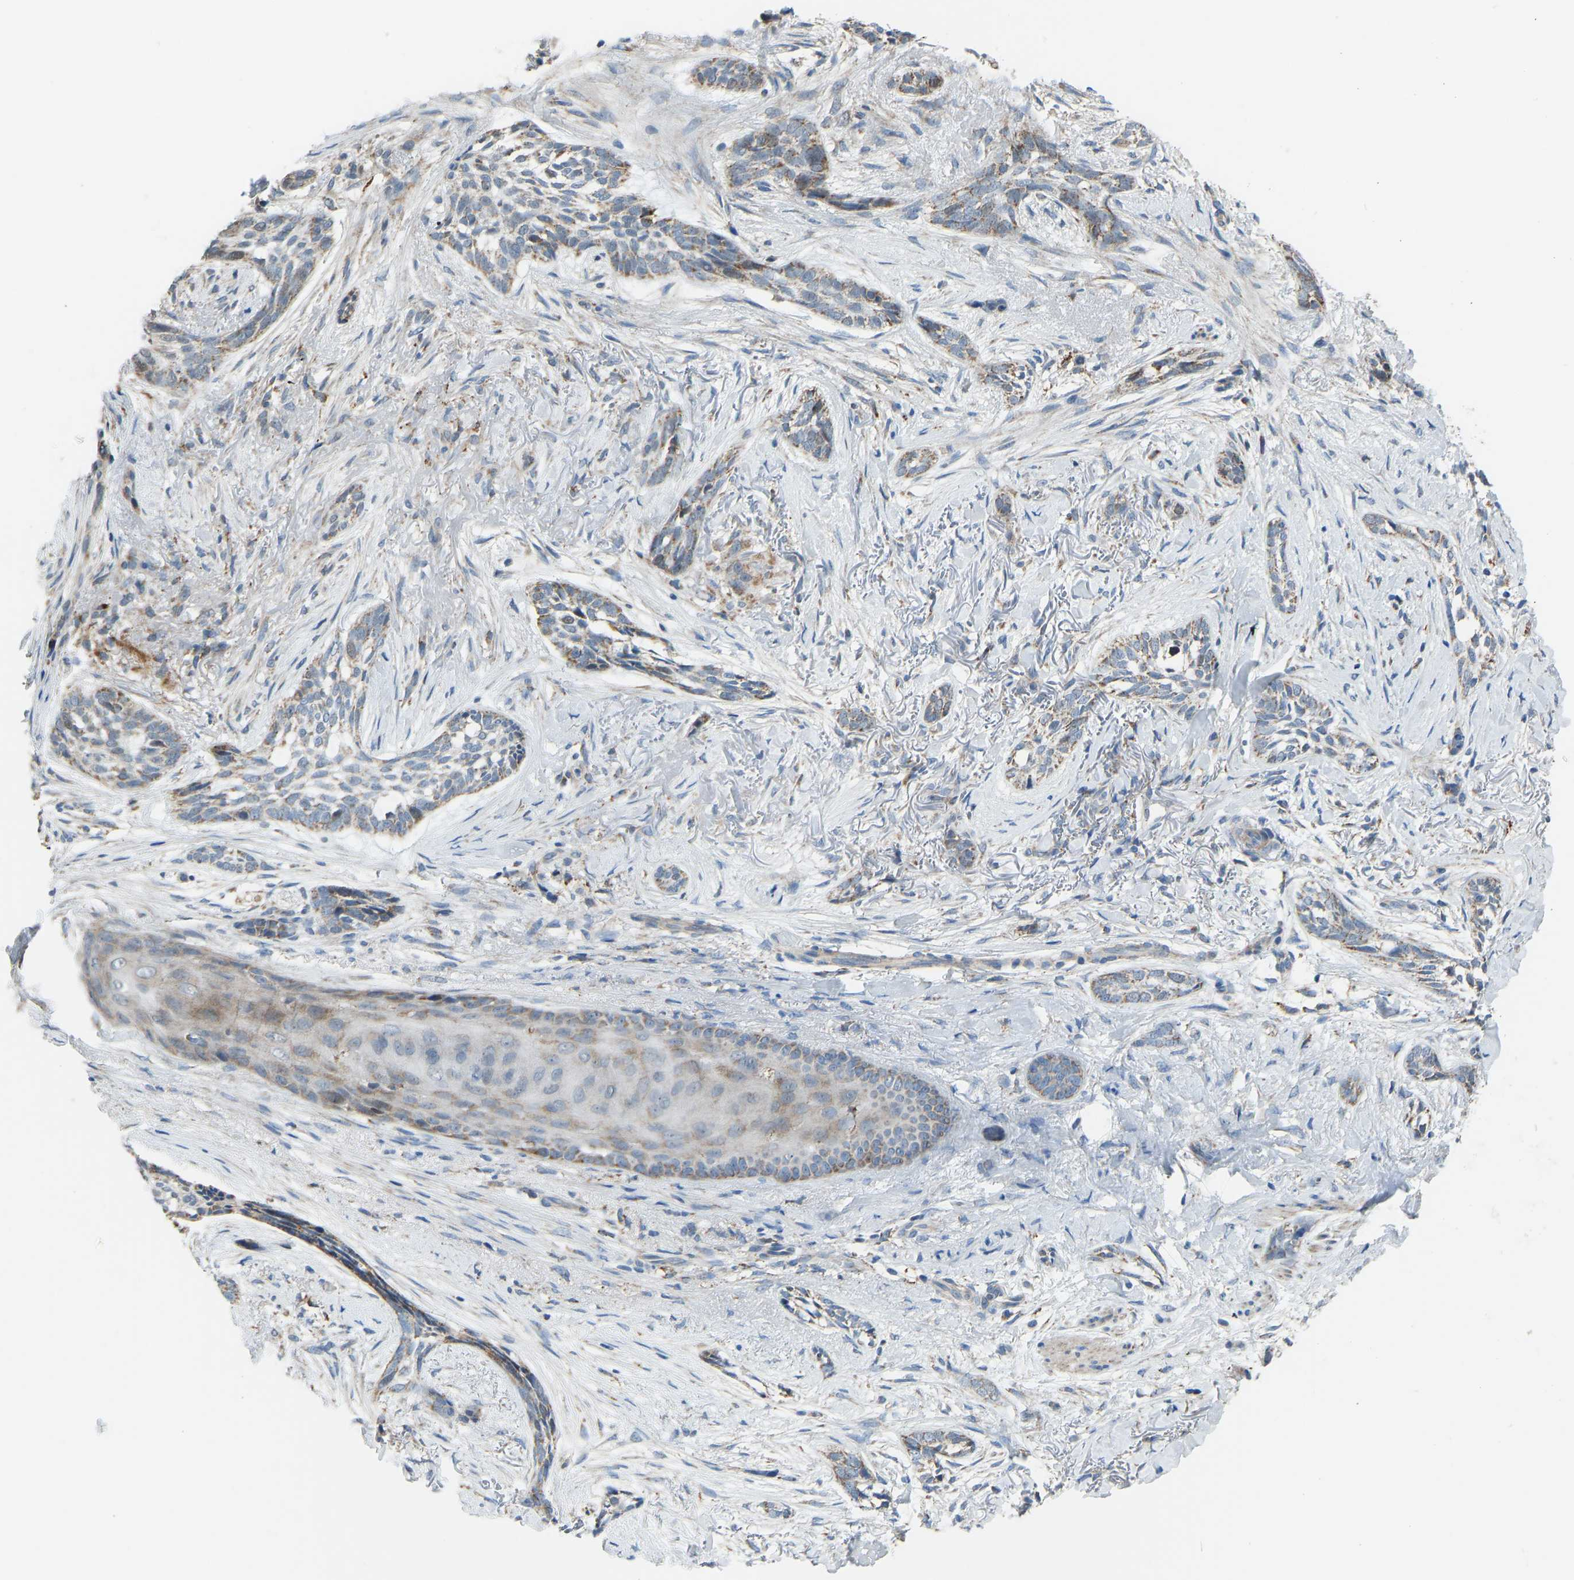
{"staining": {"intensity": "weak", "quantity": ">75%", "location": "cytoplasmic/membranous"}, "tissue": "skin cancer", "cell_type": "Tumor cells", "image_type": "cancer", "snomed": [{"axis": "morphology", "description": "Basal cell carcinoma"}, {"axis": "topography", "description": "Skin"}], "caption": "Skin basal cell carcinoma stained for a protein (brown) exhibits weak cytoplasmic/membranous positive positivity in about >75% of tumor cells.", "gene": "SMIM20", "patient": {"sex": "female", "age": 88}}